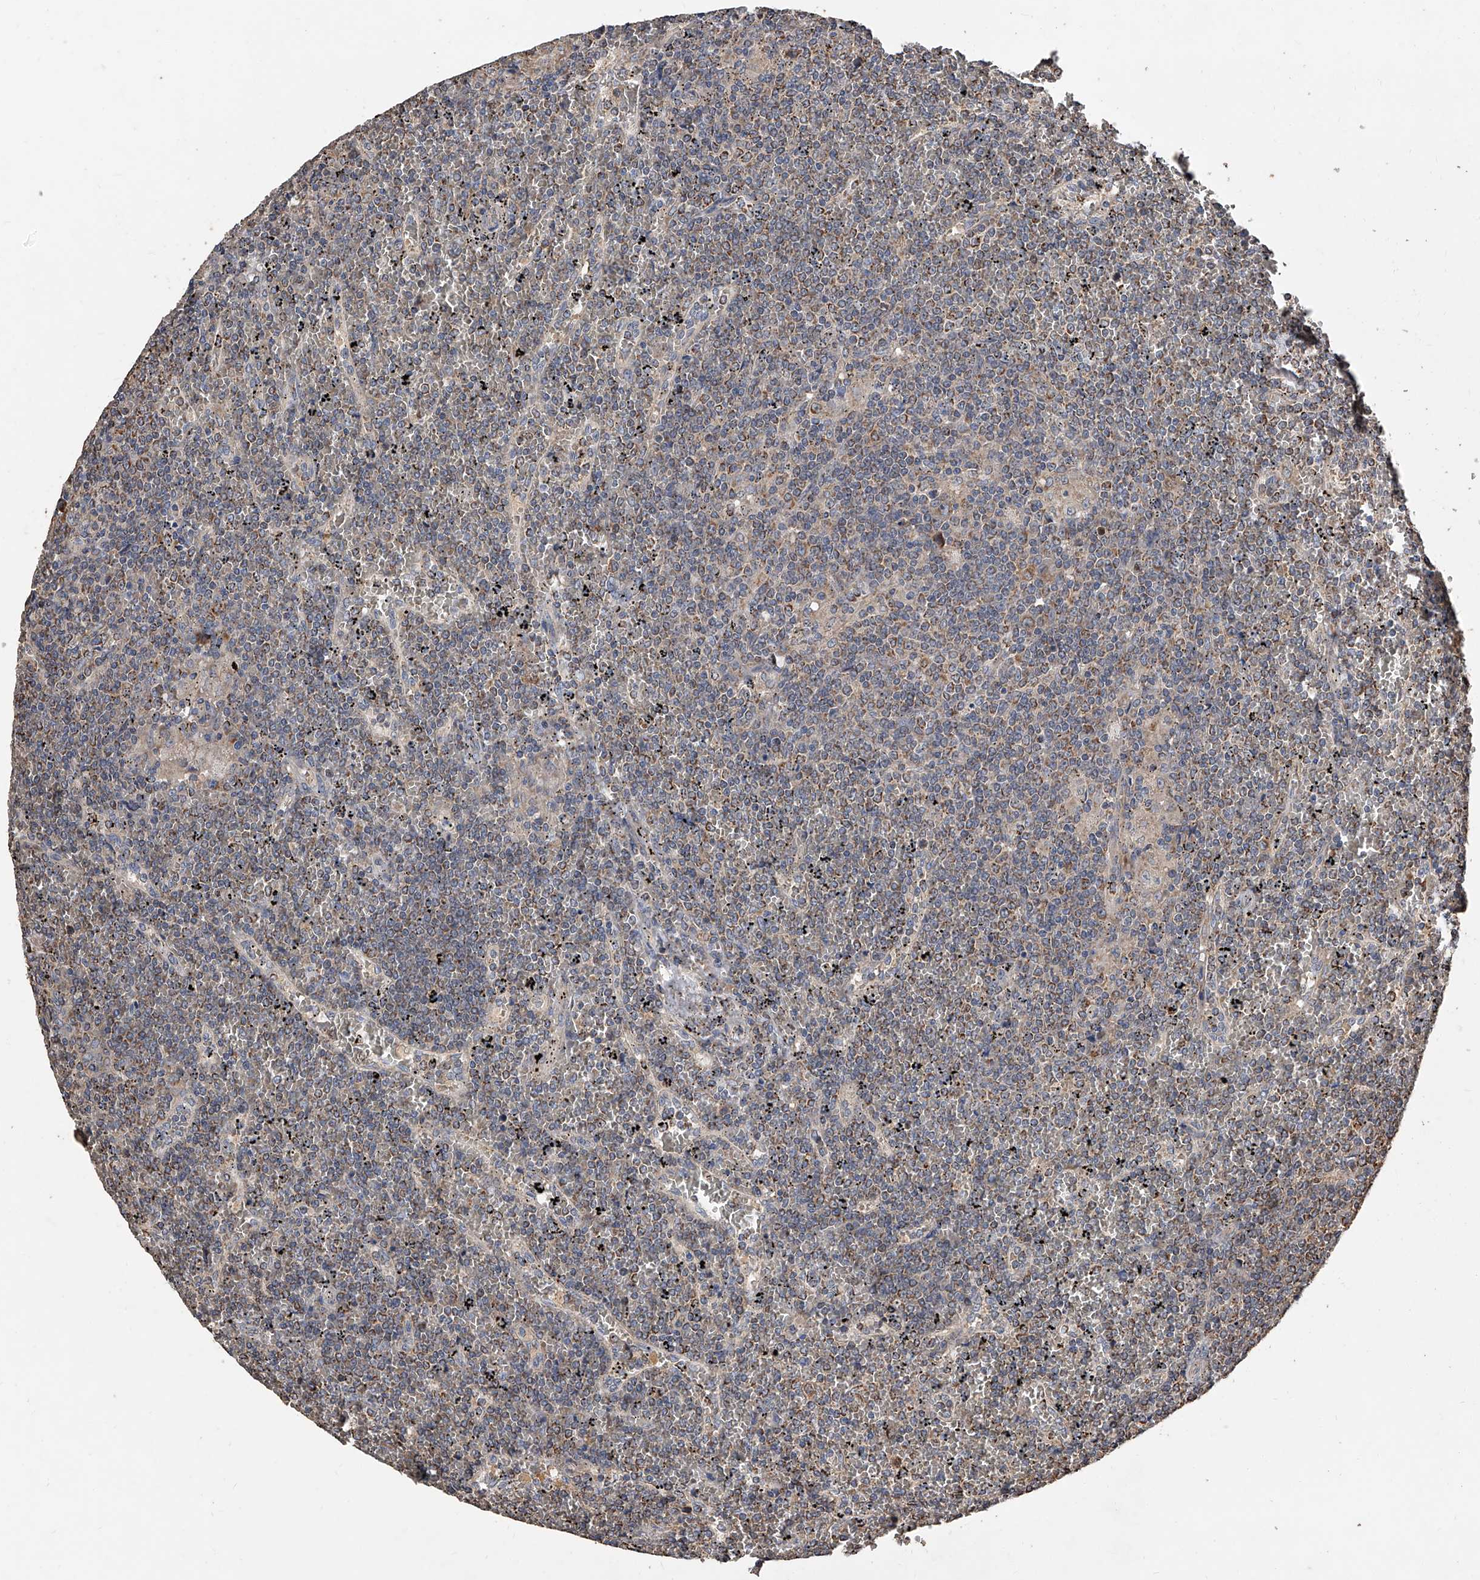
{"staining": {"intensity": "weak", "quantity": ">75%", "location": "cytoplasmic/membranous"}, "tissue": "lymphoma", "cell_type": "Tumor cells", "image_type": "cancer", "snomed": [{"axis": "morphology", "description": "Malignant lymphoma, non-Hodgkin's type, Low grade"}, {"axis": "topography", "description": "Spleen"}], "caption": "Immunohistochemistry (IHC) of human lymphoma reveals low levels of weak cytoplasmic/membranous expression in approximately >75% of tumor cells.", "gene": "LTV1", "patient": {"sex": "female", "age": 19}}